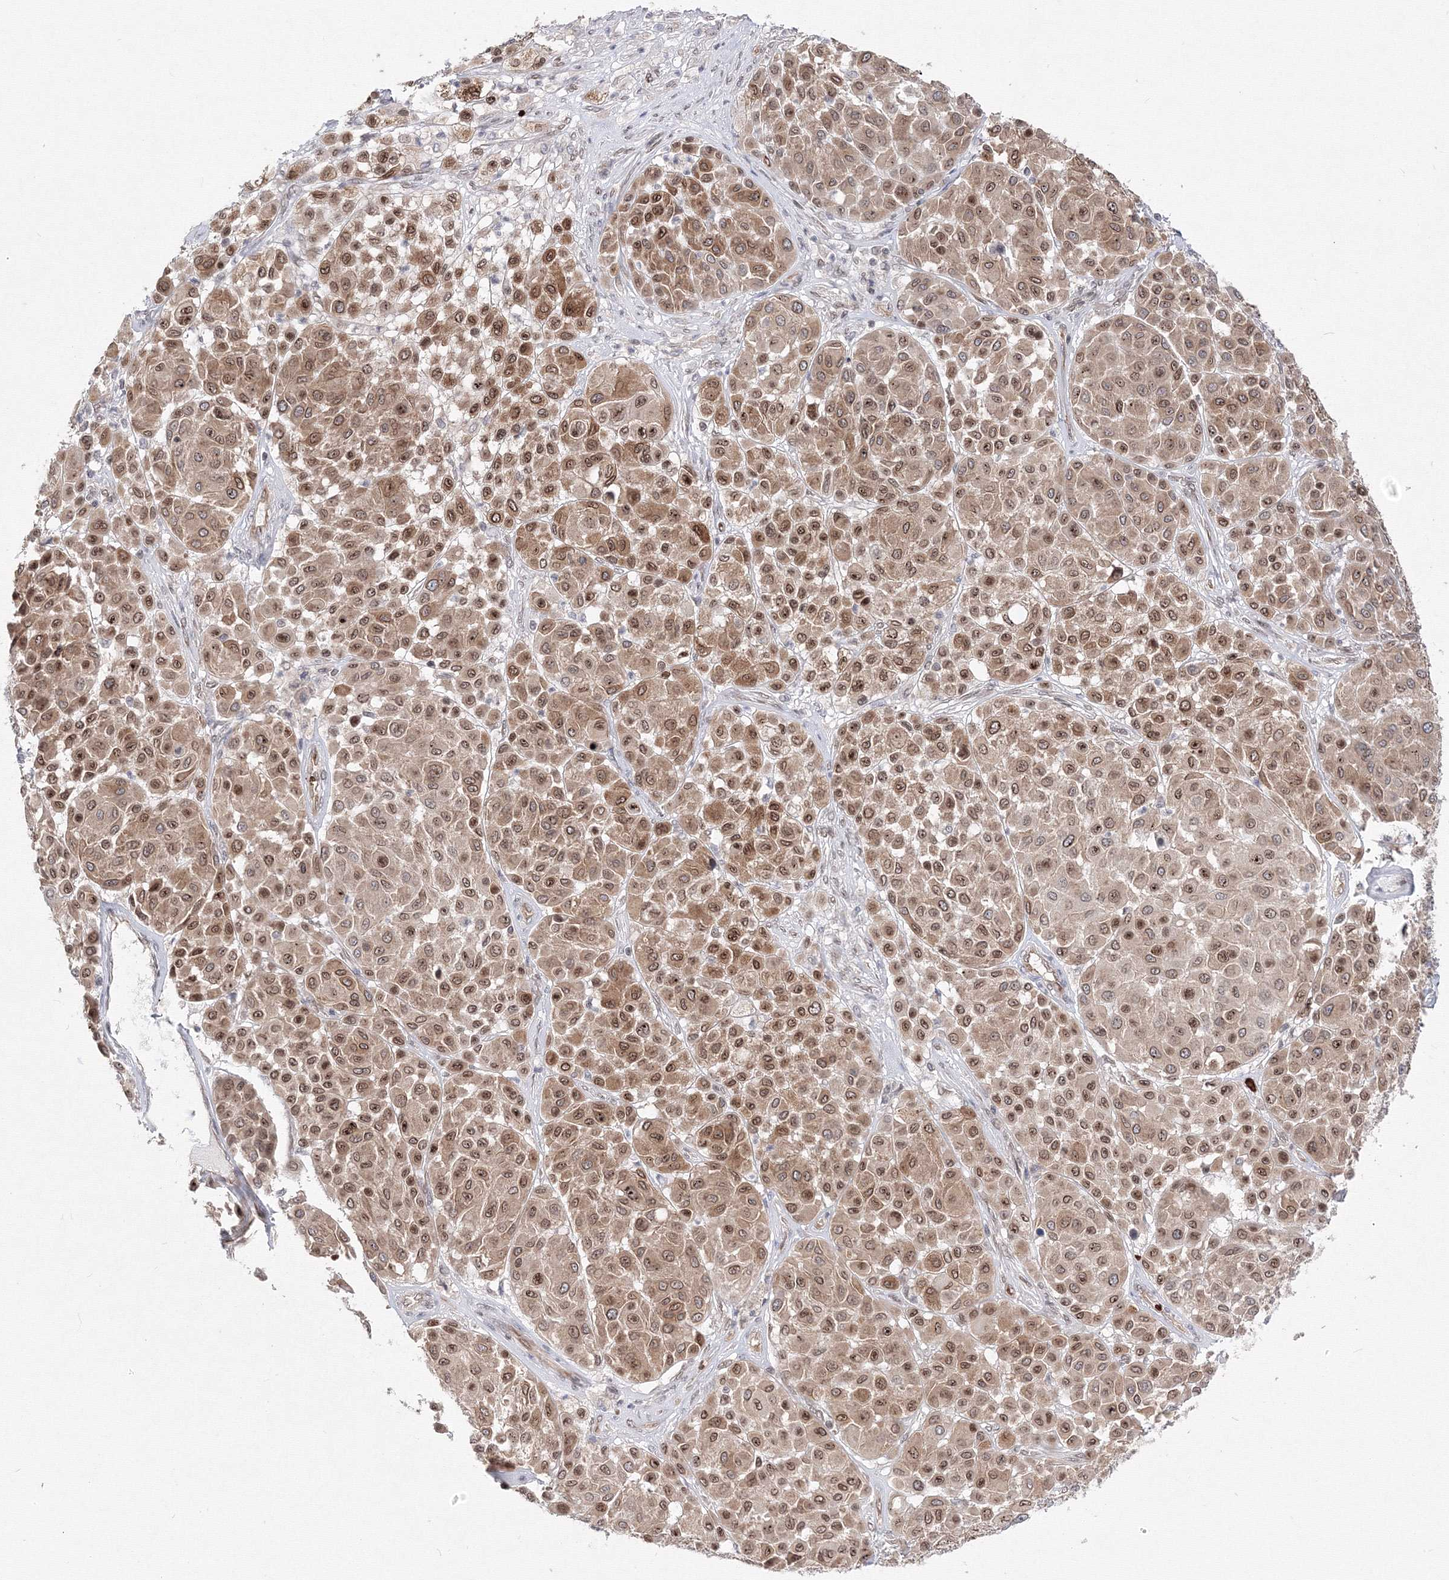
{"staining": {"intensity": "moderate", "quantity": ">75%", "location": "cytoplasmic/membranous,nuclear"}, "tissue": "melanoma", "cell_type": "Tumor cells", "image_type": "cancer", "snomed": [{"axis": "morphology", "description": "Malignant melanoma, Metastatic site"}, {"axis": "topography", "description": "Soft tissue"}], "caption": "About >75% of tumor cells in human melanoma show moderate cytoplasmic/membranous and nuclear protein staining as visualized by brown immunohistochemical staining.", "gene": "DNAJB2", "patient": {"sex": "male", "age": 41}}